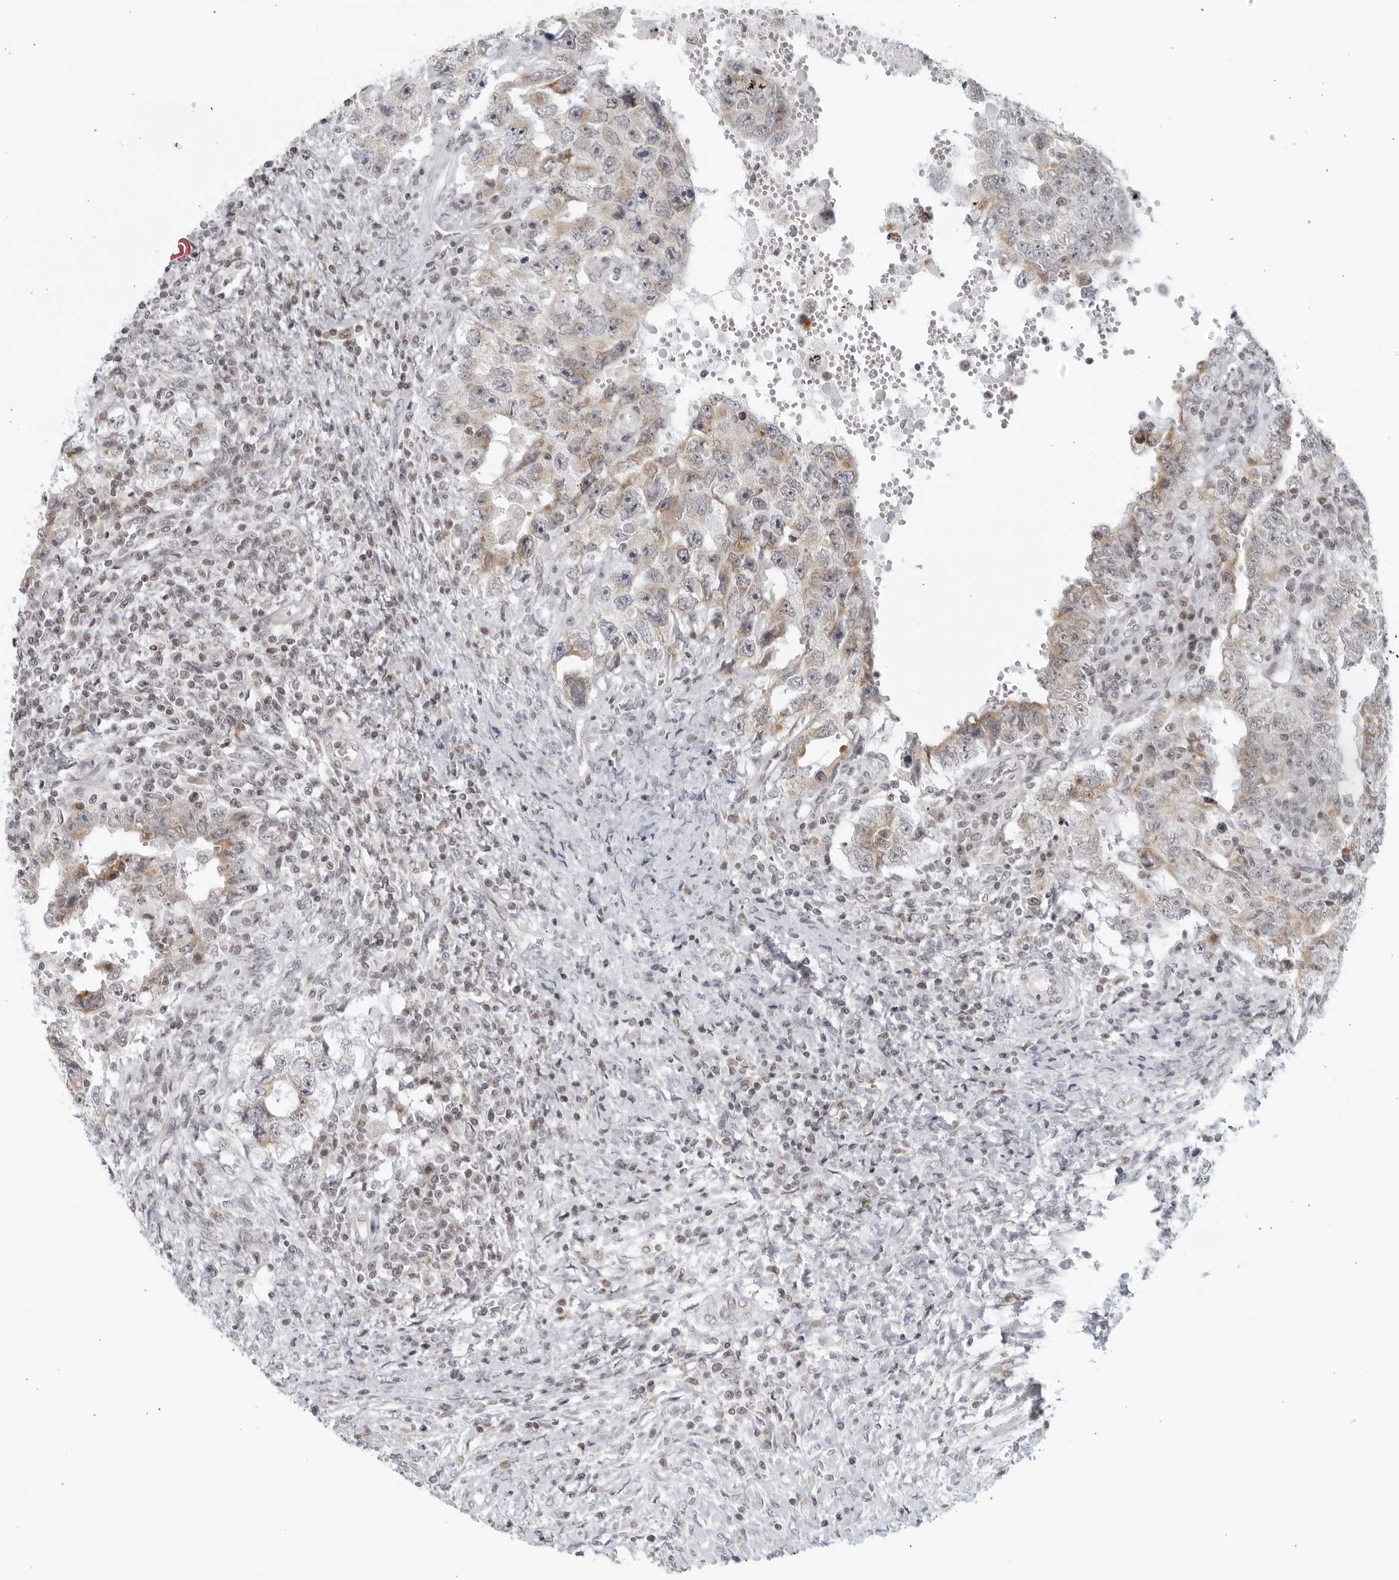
{"staining": {"intensity": "weak", "quantity": "<25%", "location": "cytoplasmic/membranous"}, "tissue": "testis cancer", "cell_type": "Tumor cells", "image_type": "cancer", "snomed": [{"axis": "morphology", "description": "Carcinoma, Embryonal, NOS"}, {"axis": "topography", "description": "Testis"}], "caption": "Immunohistochemical staining of testis embryonal carcinoma demonstrates no significant positivity in tumor cells.", "gene": "RAB11FIP3", "patient": {"sex": "male", "age": 26}}